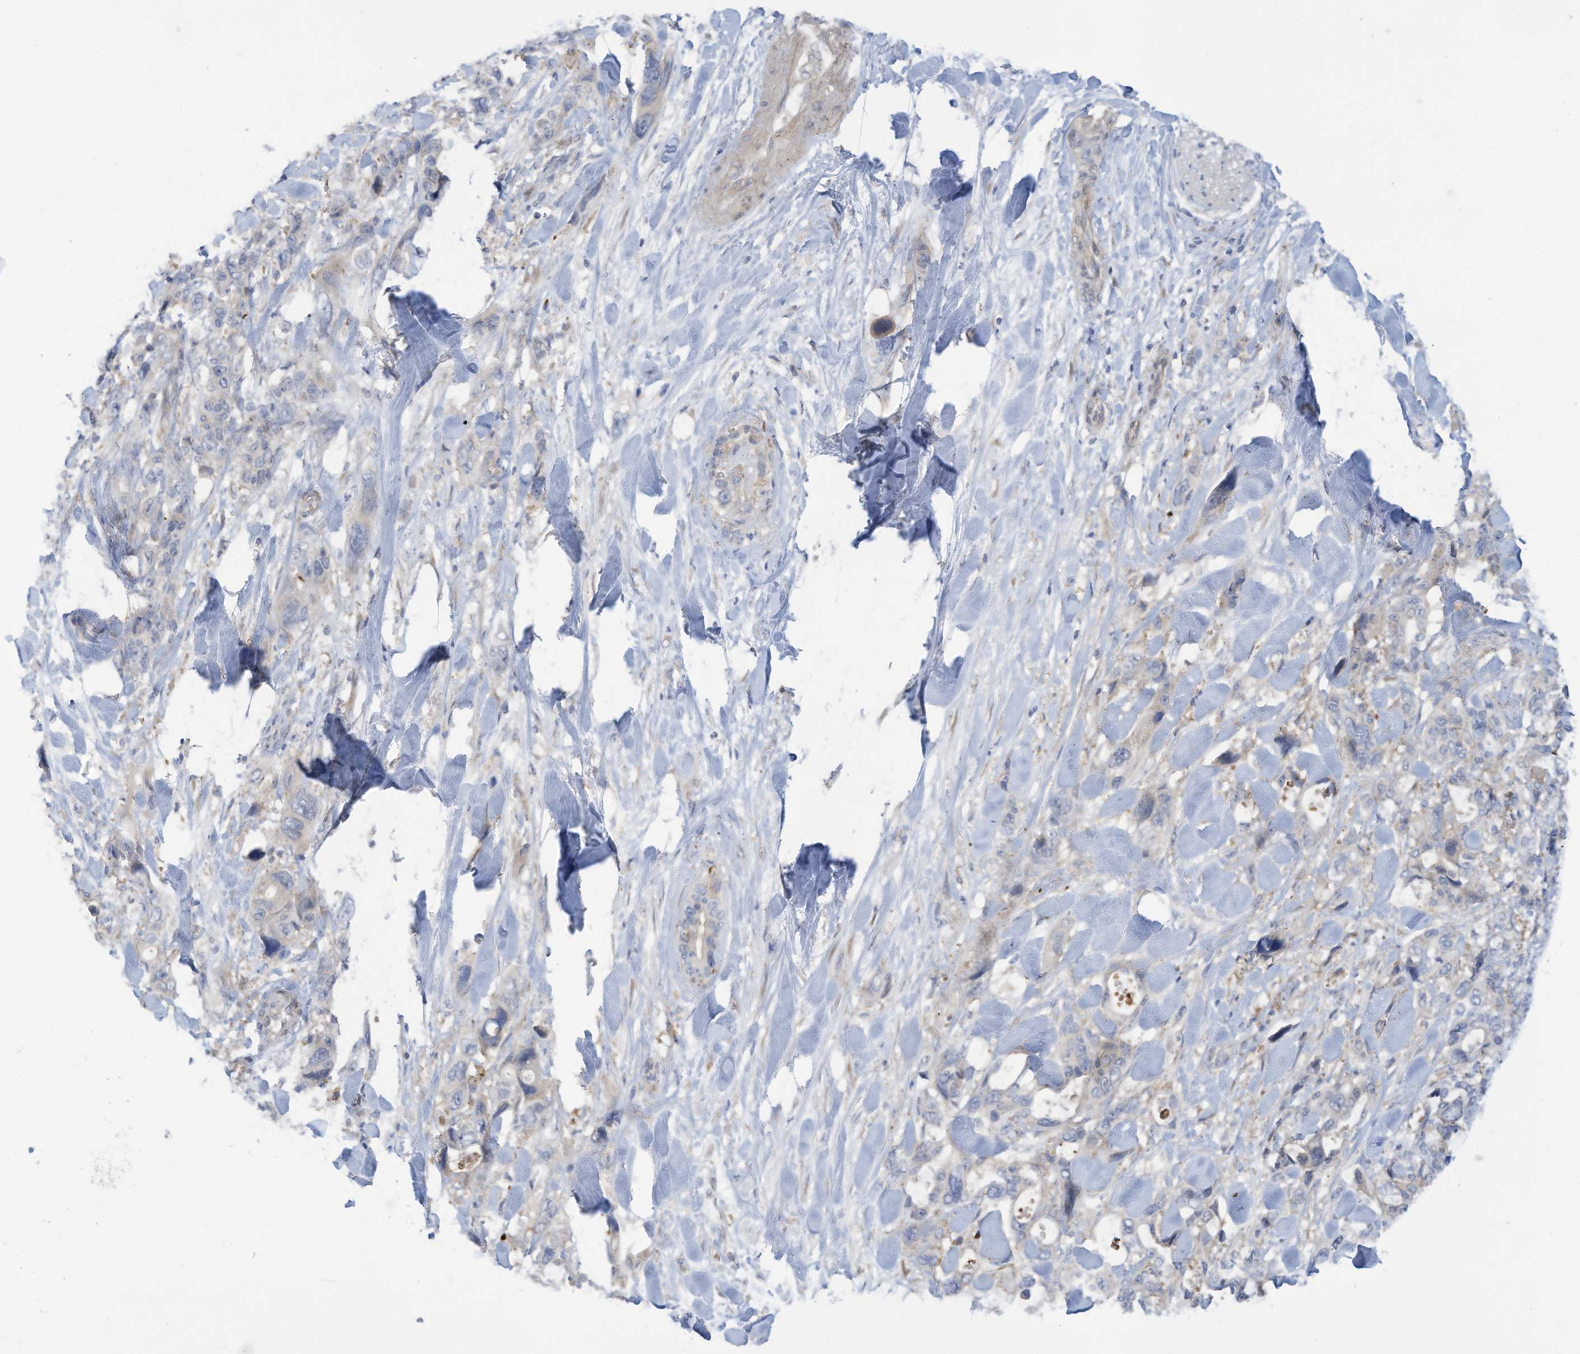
{"staining": {"intensity": "negative", "quantity": "none", "location": "none"}, "tissue": "pancreatic cancer", "cell_type": "Tumor cells", "image_type": "cancer", "snomed": [{"axis": "morphology", "description": "Adenocarcinoma, NOS"}, {"axis": "topography", "description": "Pancreas"}], "caption": "IHC of adenocarcinoma (pancreatic) shows no staining in tumor cells.", "gene": "ADAT2", "patient": {"sex": "male", "age": 46}}